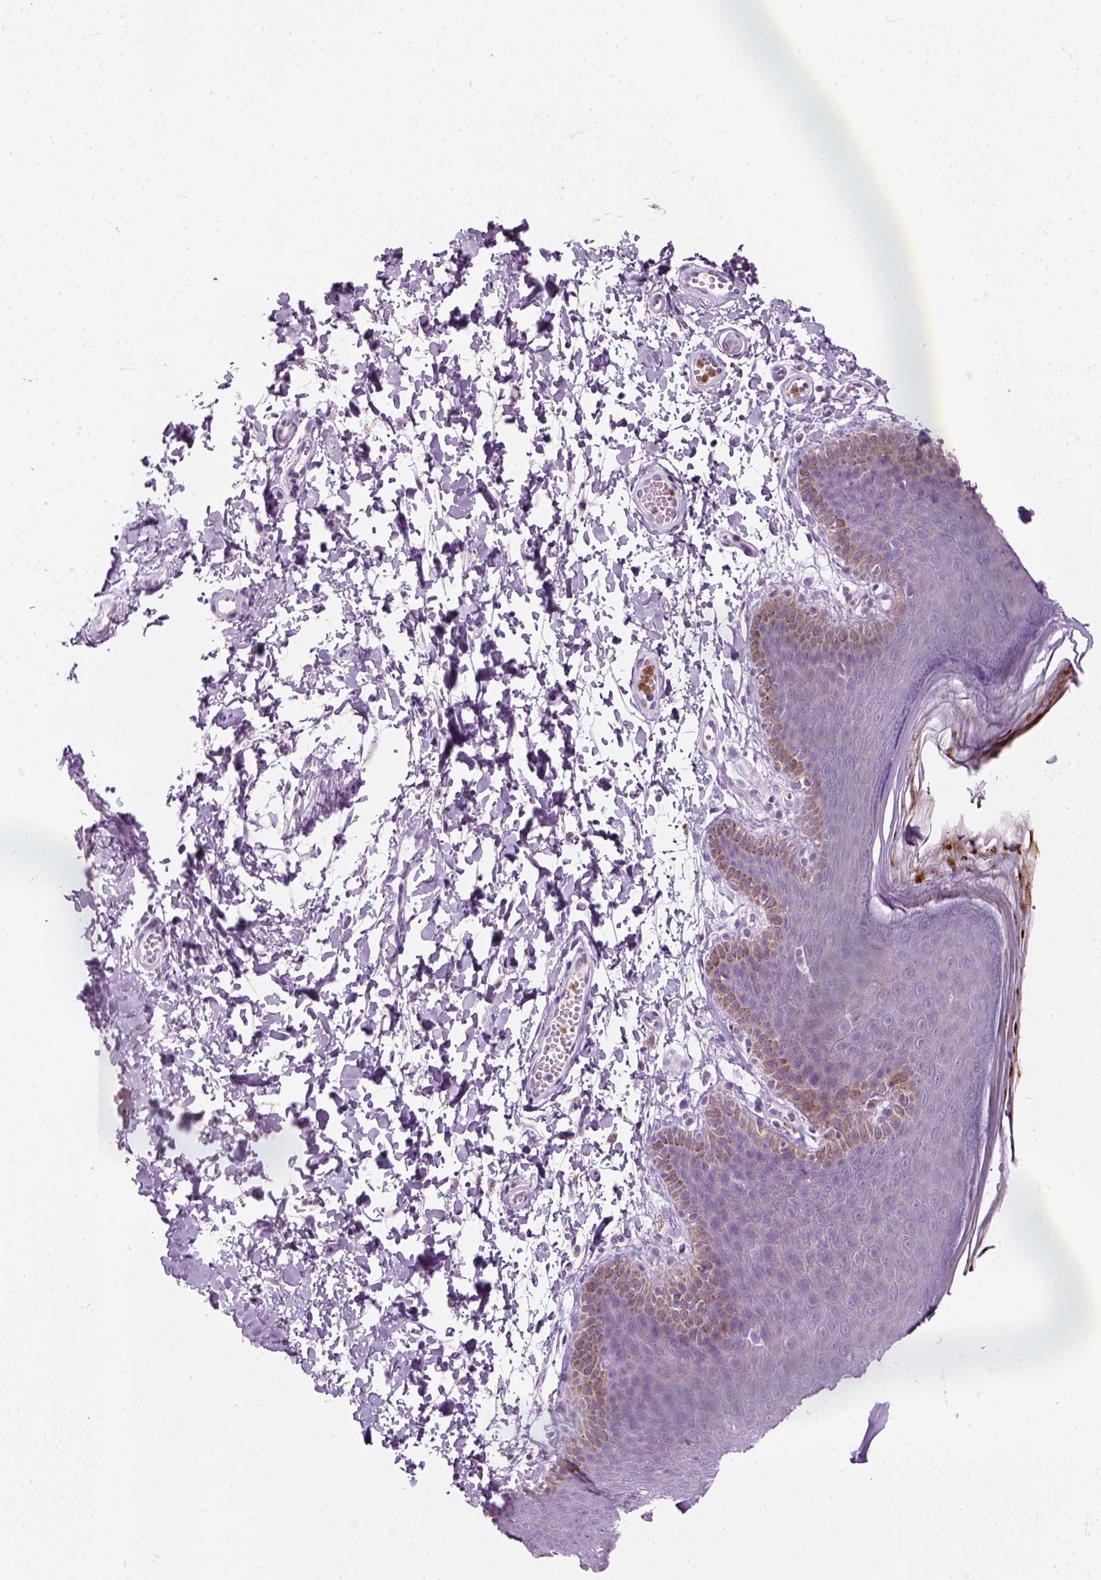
{"staining": {"intensity": "moderate", "quantity": "25%-75%", "location": "cytoplasmic/membranous"}, "tissue": "skin", "cell_type": "Epidermal cells", "image_type": "normal", "snomed": [{"axis": "morphology", "description": "Normal tissue, NOS"}, {"axis": "topography", "description": "Anal"}], "caption": "A brown stain labels moderate cytoplasmic/membranous expression of a protein in epidermal cells of normal skin.", "gene": "IL4", "patient": {"sex": "male", "age": 53}}